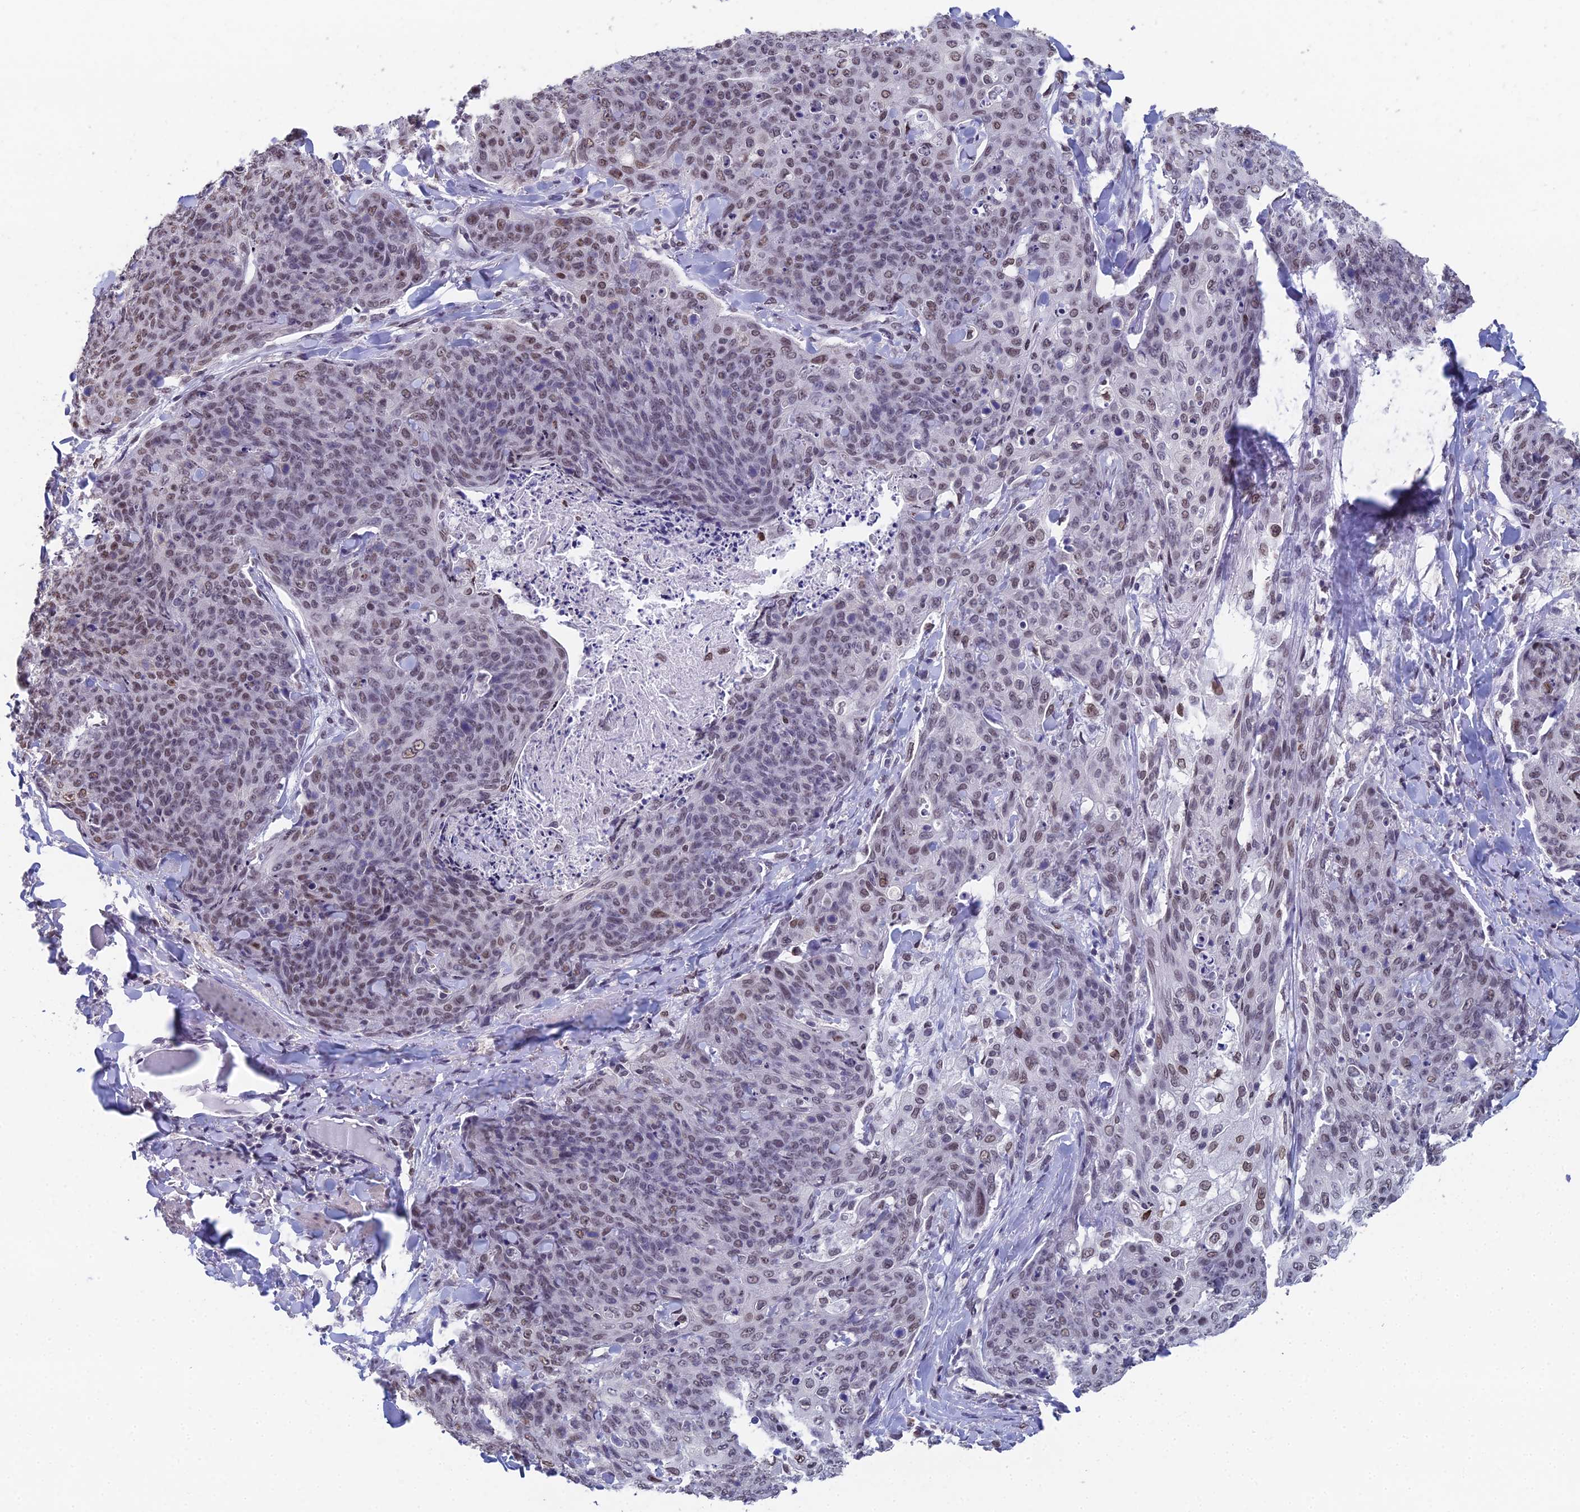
{"staining": {"intensity": "moderate", "quantity": "25%-75%", "location": "nuclear"}, "tissue": "skin cancer", "cell_type": "Tumor cells", "image_type": "cancer", "snomed": [{"axis": "morphology", "description": "Squamous cell carcinoma, NOS"}, {"axis": "topography", "description": "Skin"}, {"axis": "topography", "description": "Vulva"}], "caption": "Approximately 25%-75% of tumor cells in human skin cancer (squamous cell carcinoma) demonstrate moderate nuclear protein staining as visualized by brown immunohistochemical staining.", "gene": "CCDC97", "patient": {"sex": "female", "age": 85}}